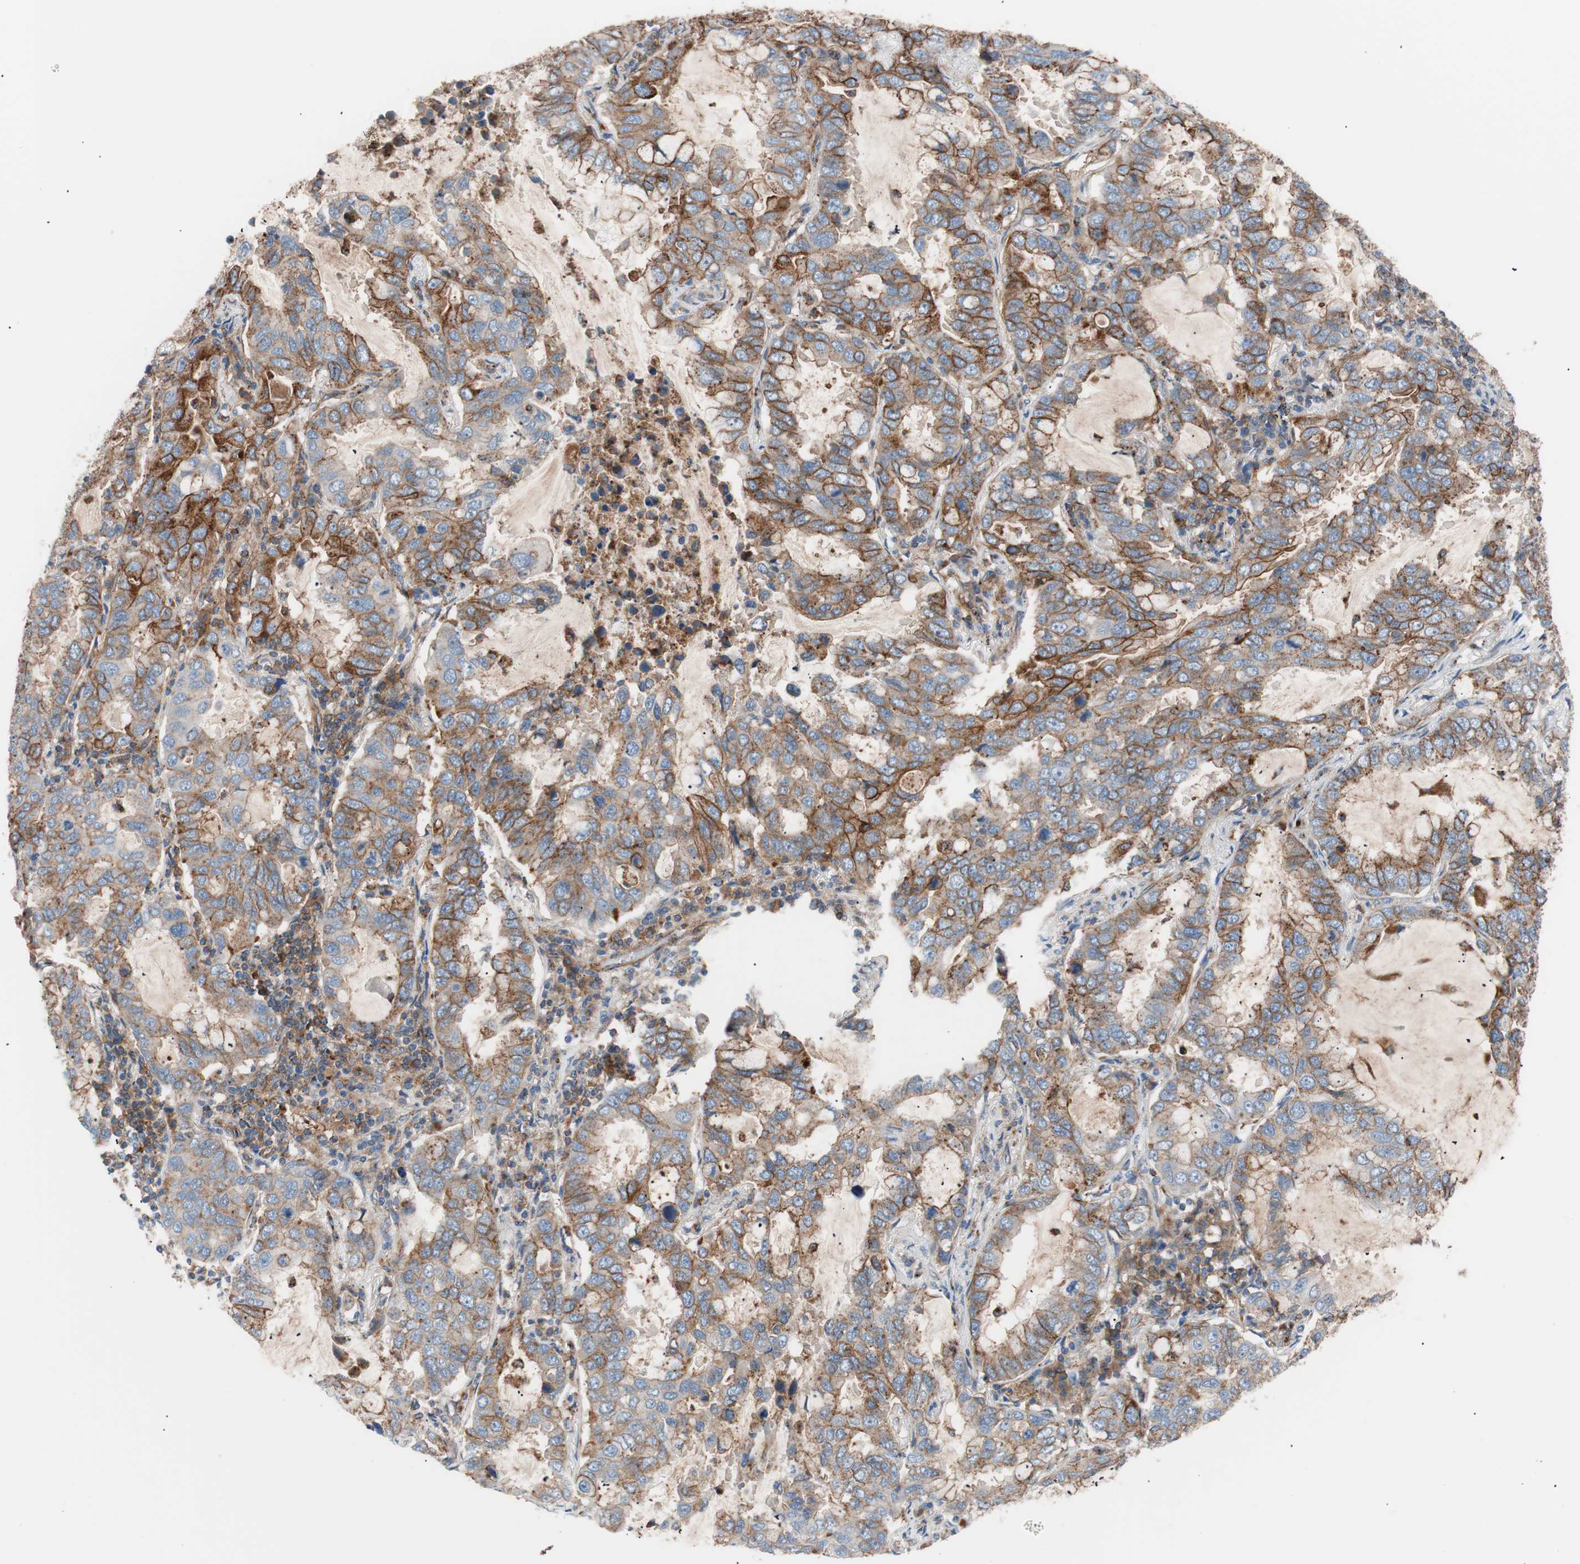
{"staining": {"intensity": "moderate", "quantity": ">75%", "location": "cytoplasmic/membranous"}, "tissue": "lung cancer", "cell_type": "Tumor cells", "image_type": "cancer", "snomed": [{"axis": "morphology", "description": "Adenocarcinoma, NOS"}, {"axis": "topography", "description": "Lung"}], "caption": "This image reveals immunohistochemistry staining of human lung adenocarcinoma, with medium moderate cytoplasmic/membranous staining in about >75% of tumor cells.", "gene": "FLOT2", "patient": {"sex": "male", "age": 64}}